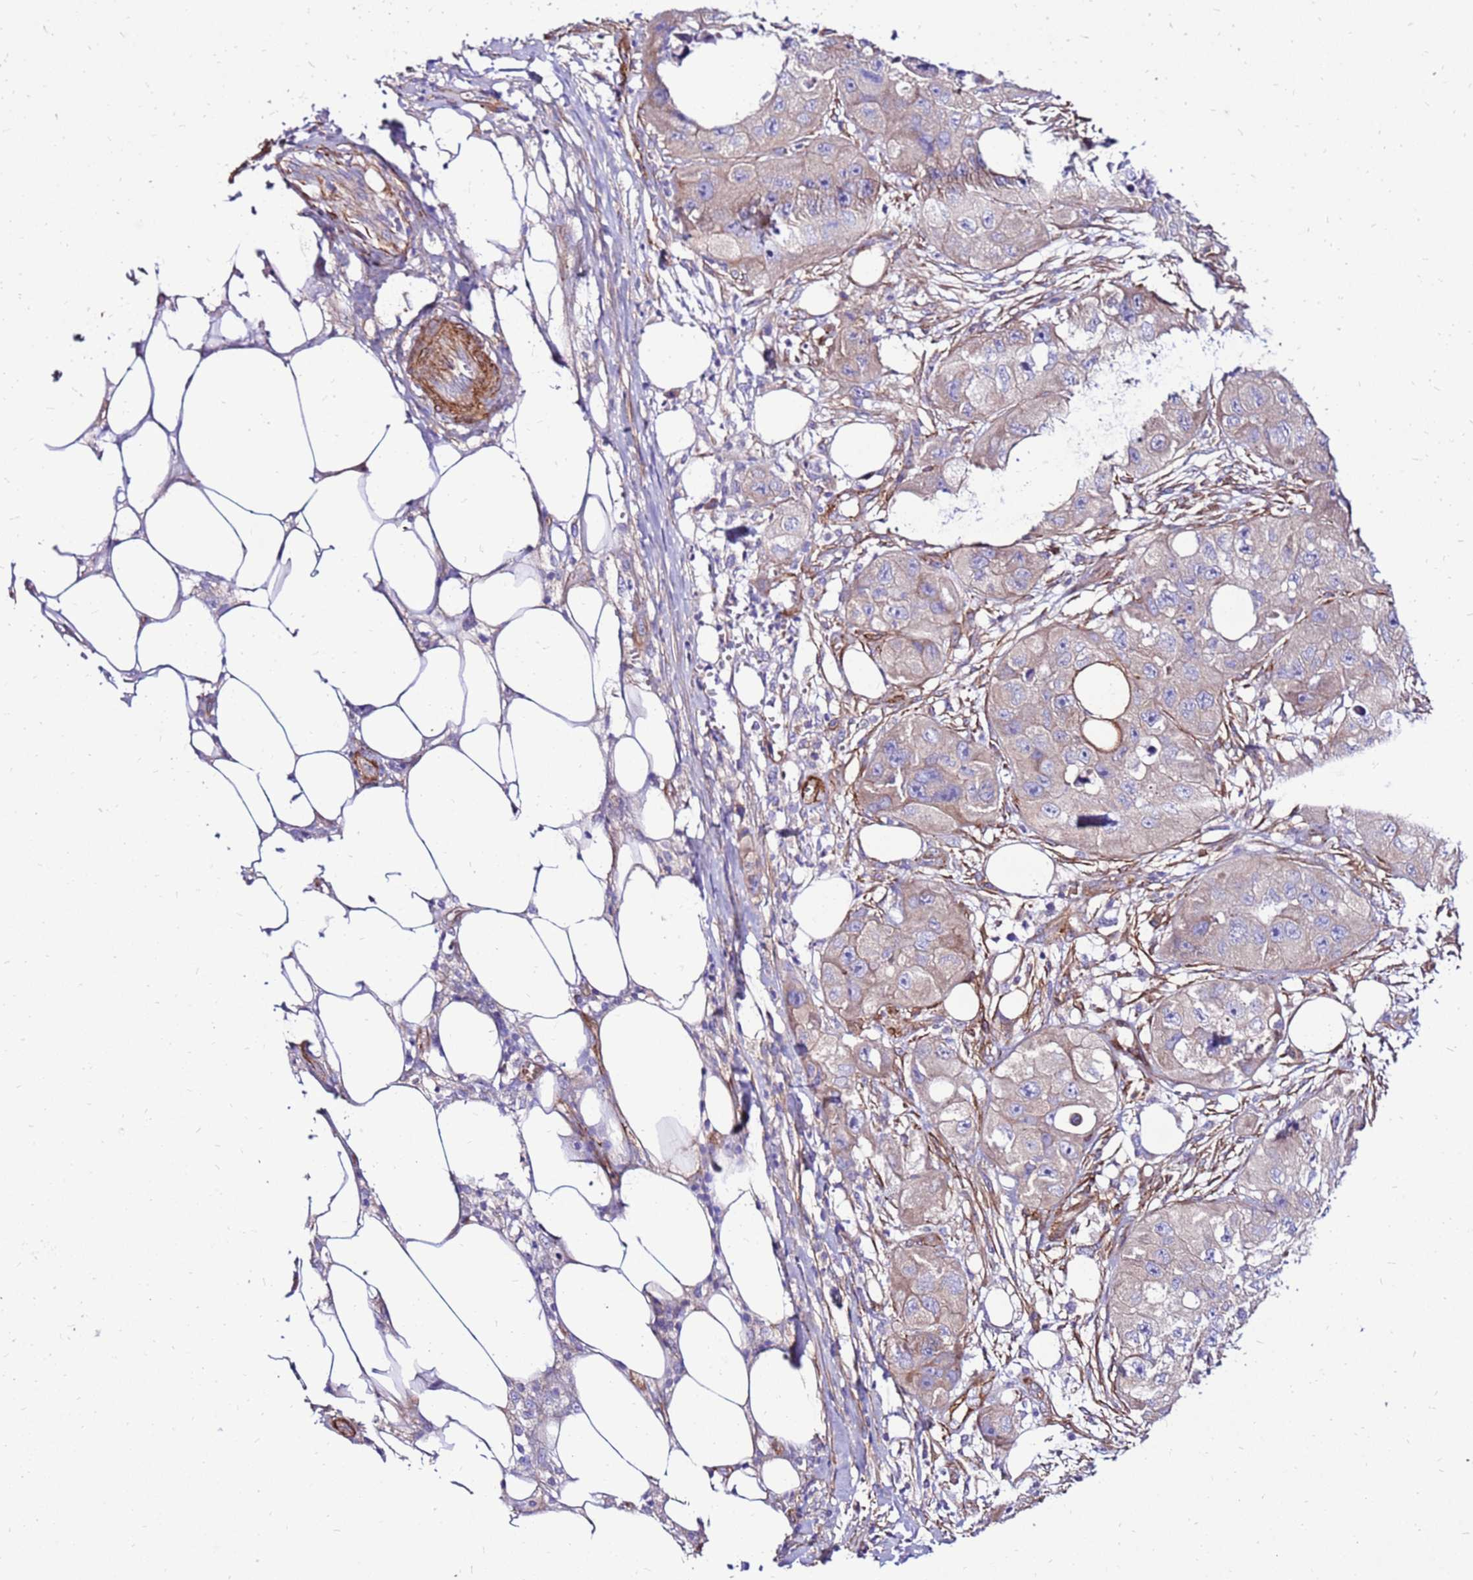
{"staining": {"intensity": "weak", "quantity": "<25%", "location": "cytoplasmic/membranous"}, "tissue": "skin cancer", "cell_type": "Tumor cells", "image_type": "cancer", "snomed": [{"axis": "morphology", "description": "Squamous cell carcinoma, NOS"}, {"axis": "topography", "description": "Skin"}, {"axis": "topography", "description": "Subcutis"}], "caption": "Protein analysis of skin squamous cell carcinoma reveals no significant positivity in tumor cells.", "gene": "EI24", "patient": {"sex": "male", "age": 73}}